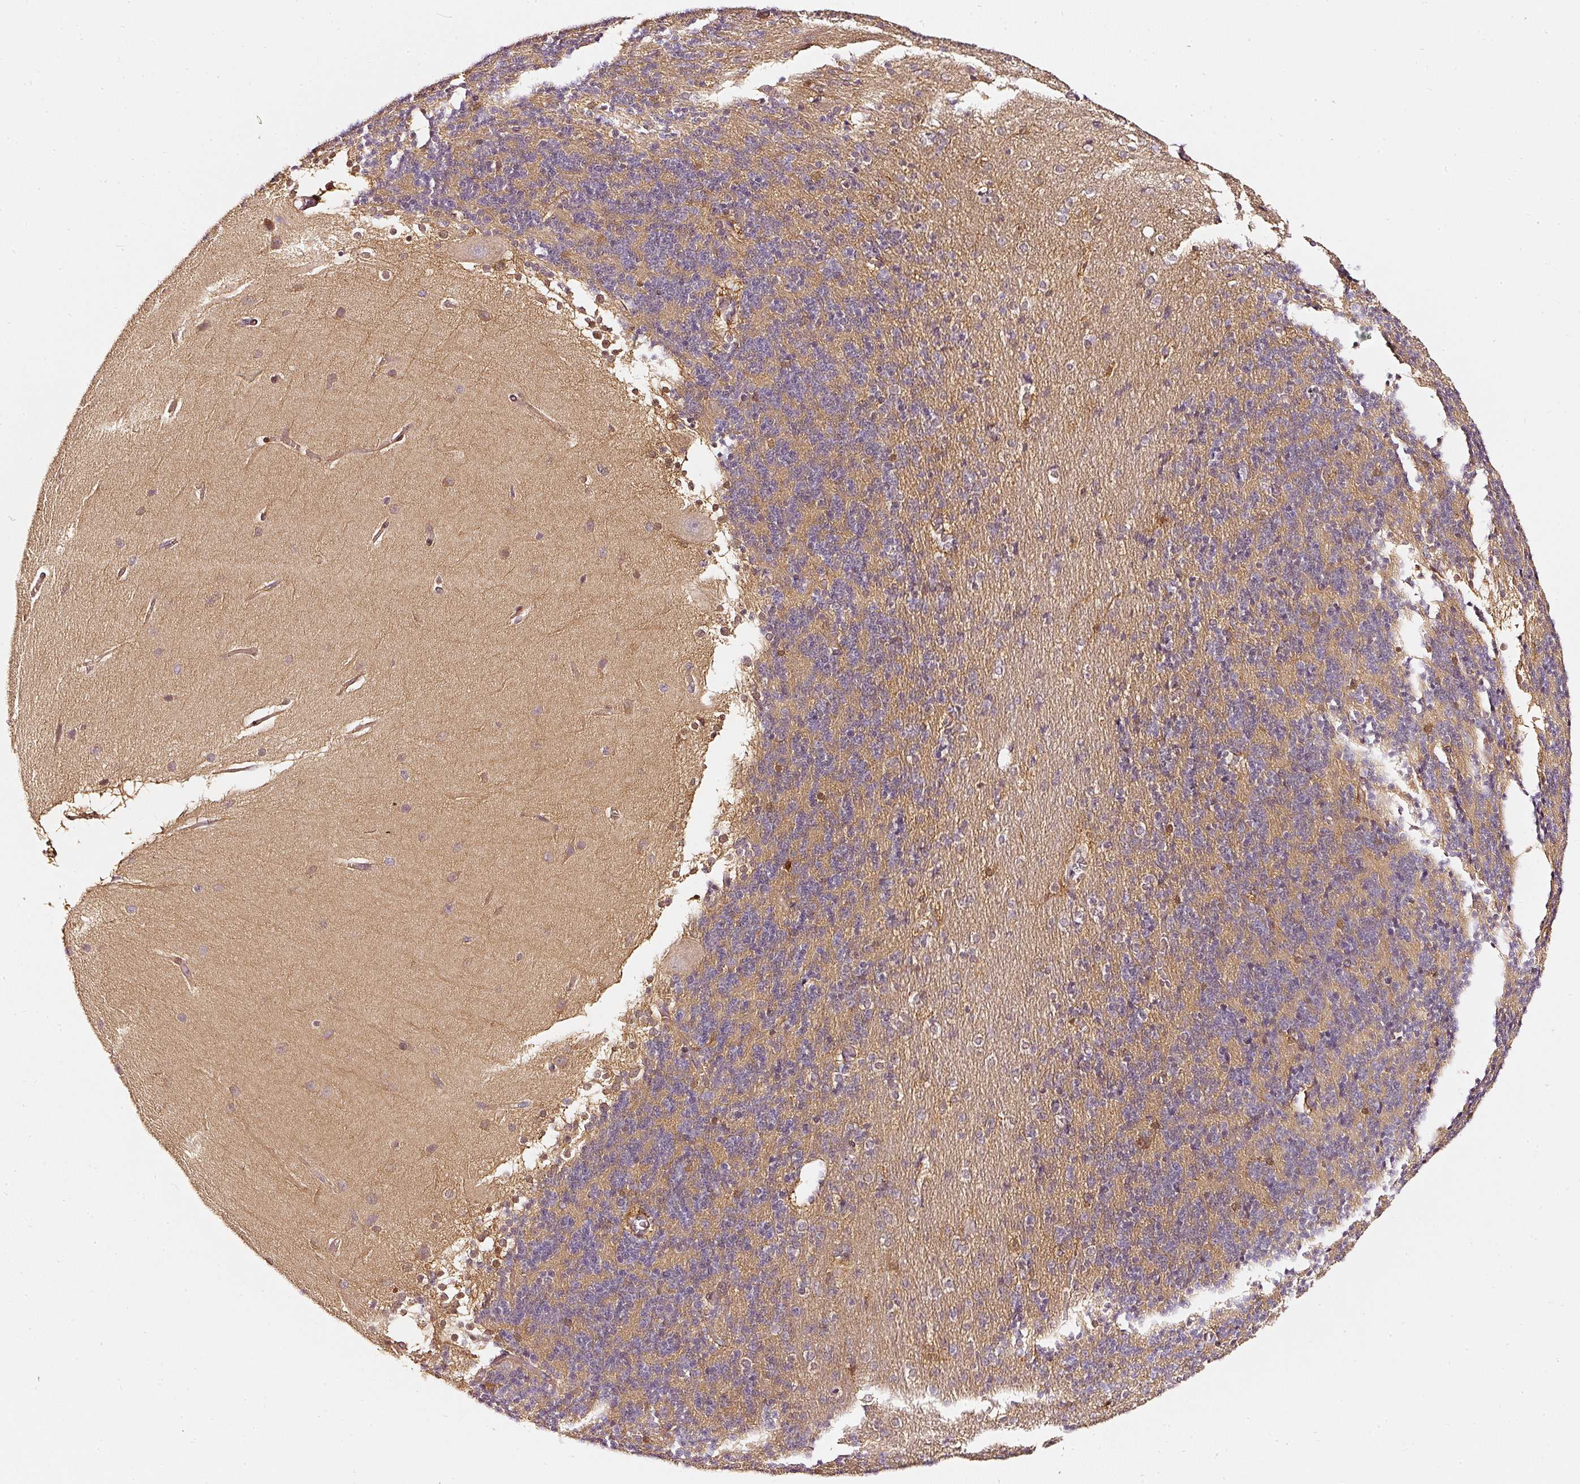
{"staining": {"intensity": "weak", "quantity": "25%-75%", "location": "cytoplasmic/membranous,nuclear"}, "tissue": "cerebellum", "cell_type": "Cells in granular layer", "image_type": "normal", "snomed": [{"axis": "morphology", "description": "Normal tissue, NOS"}, {"axis": "topography", "description": "Cerebellum"}], "caption": "This is an image of IHC staining of unremarkable cerebellum, which shows weak positivity in the cytoplasmic/membranous,nuclear of cells in granular layer.", "gene": "ASMTL", "patient": {"sex": "female", "age": 54}}